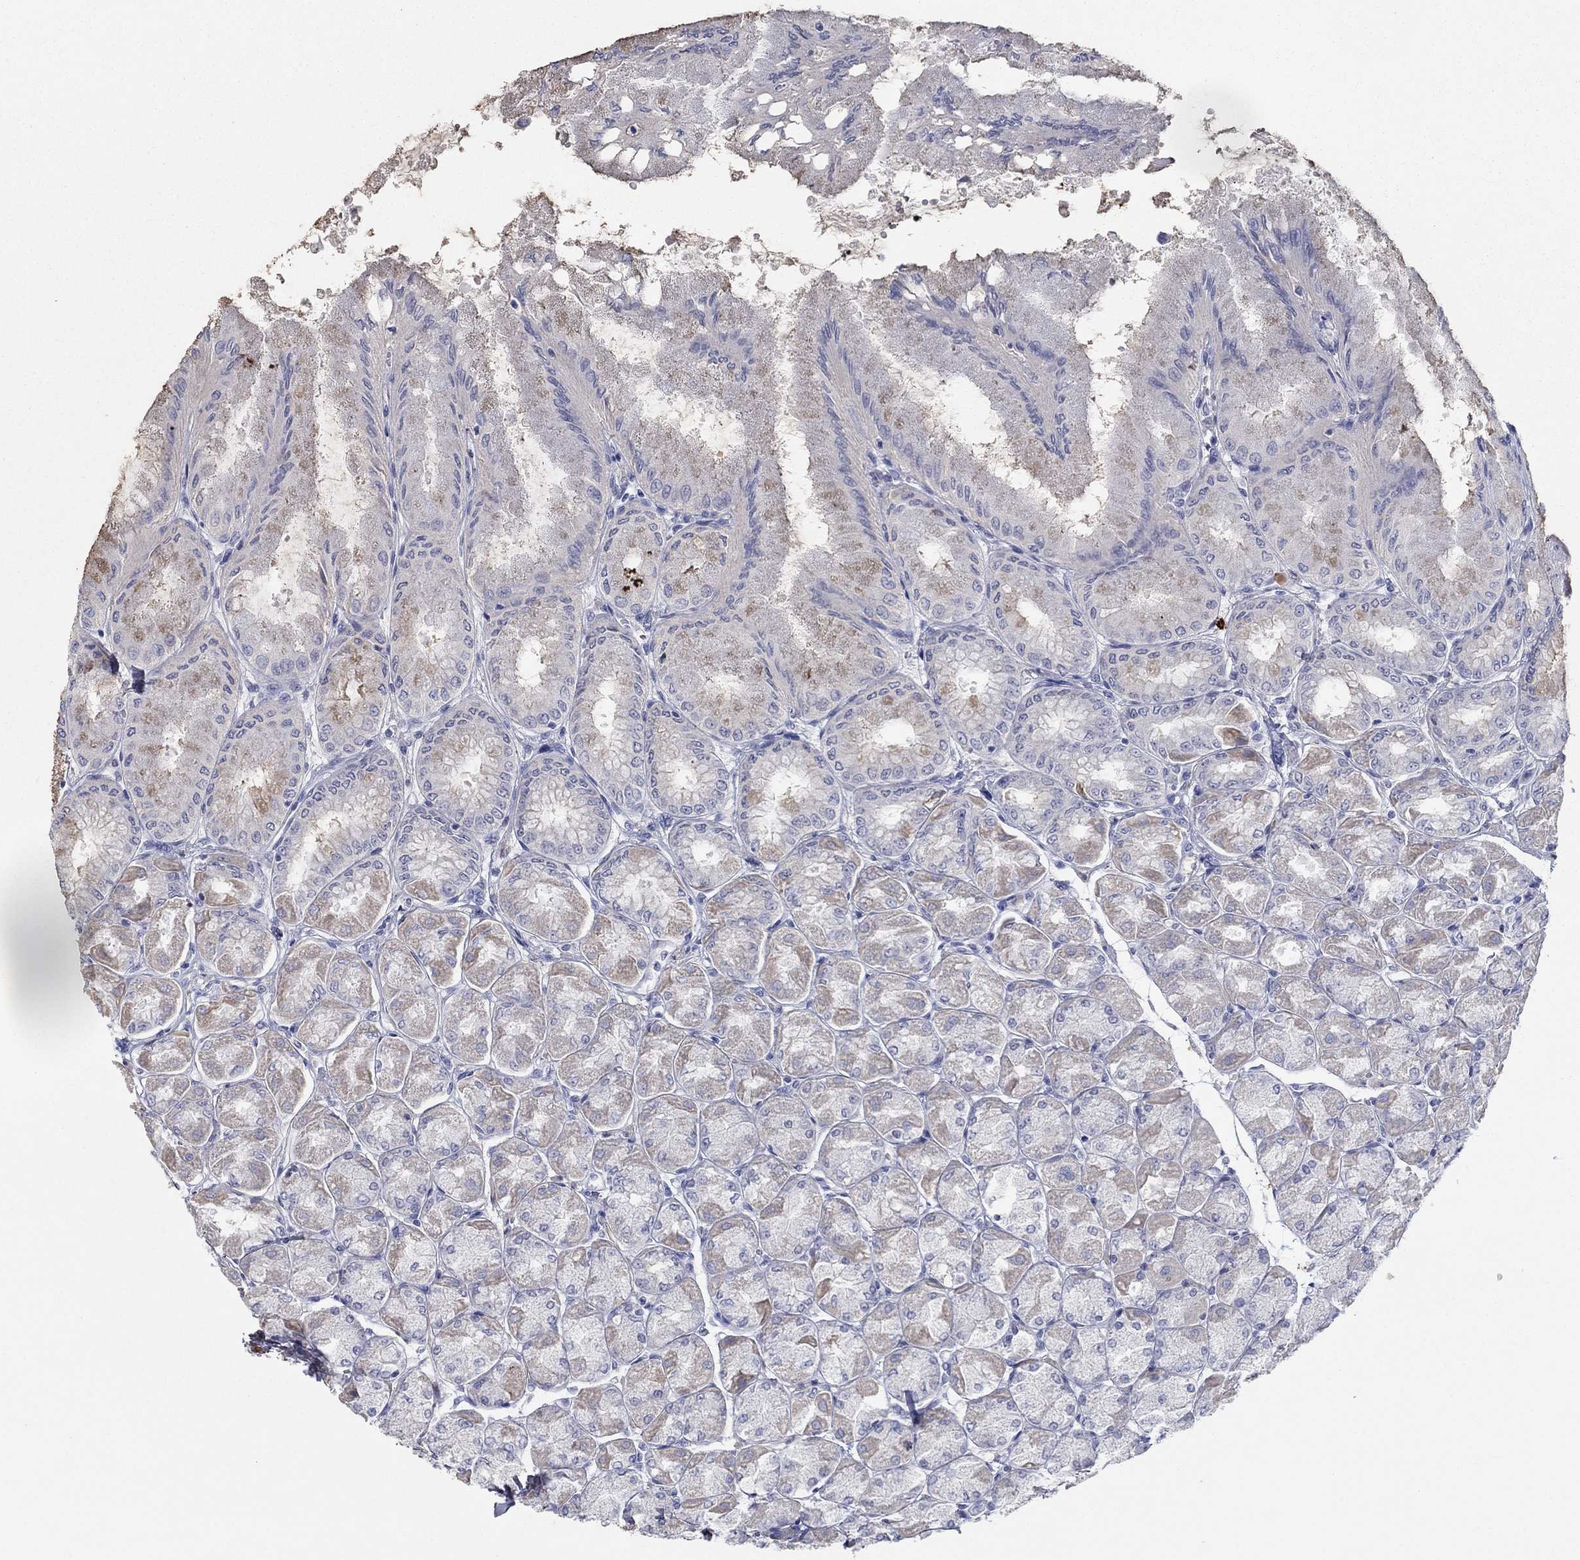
{"staining": {"intensity": "weak", "quantity": "<25%", "location": "cytoplasmic/membranous"}, "tissue": "stomach", "cell_type": "Glandular cells", "image_type": "normal", "snomed": [{"axis": "morphology", "description": "Normal tissue, NOS"}, {"axis": "topography", "description": "Stomach, upper"}], "caption": "High magnification brightfield microscopy of unremarkable stomach stained with DAB (brown) and counterstained with hematoxylin (blue): glandular cells show no significant staining. (DAB IHC with hematoxylin counter stain).", "gene": "APOC3", "patient": {"sex": "male", "age": 60}}